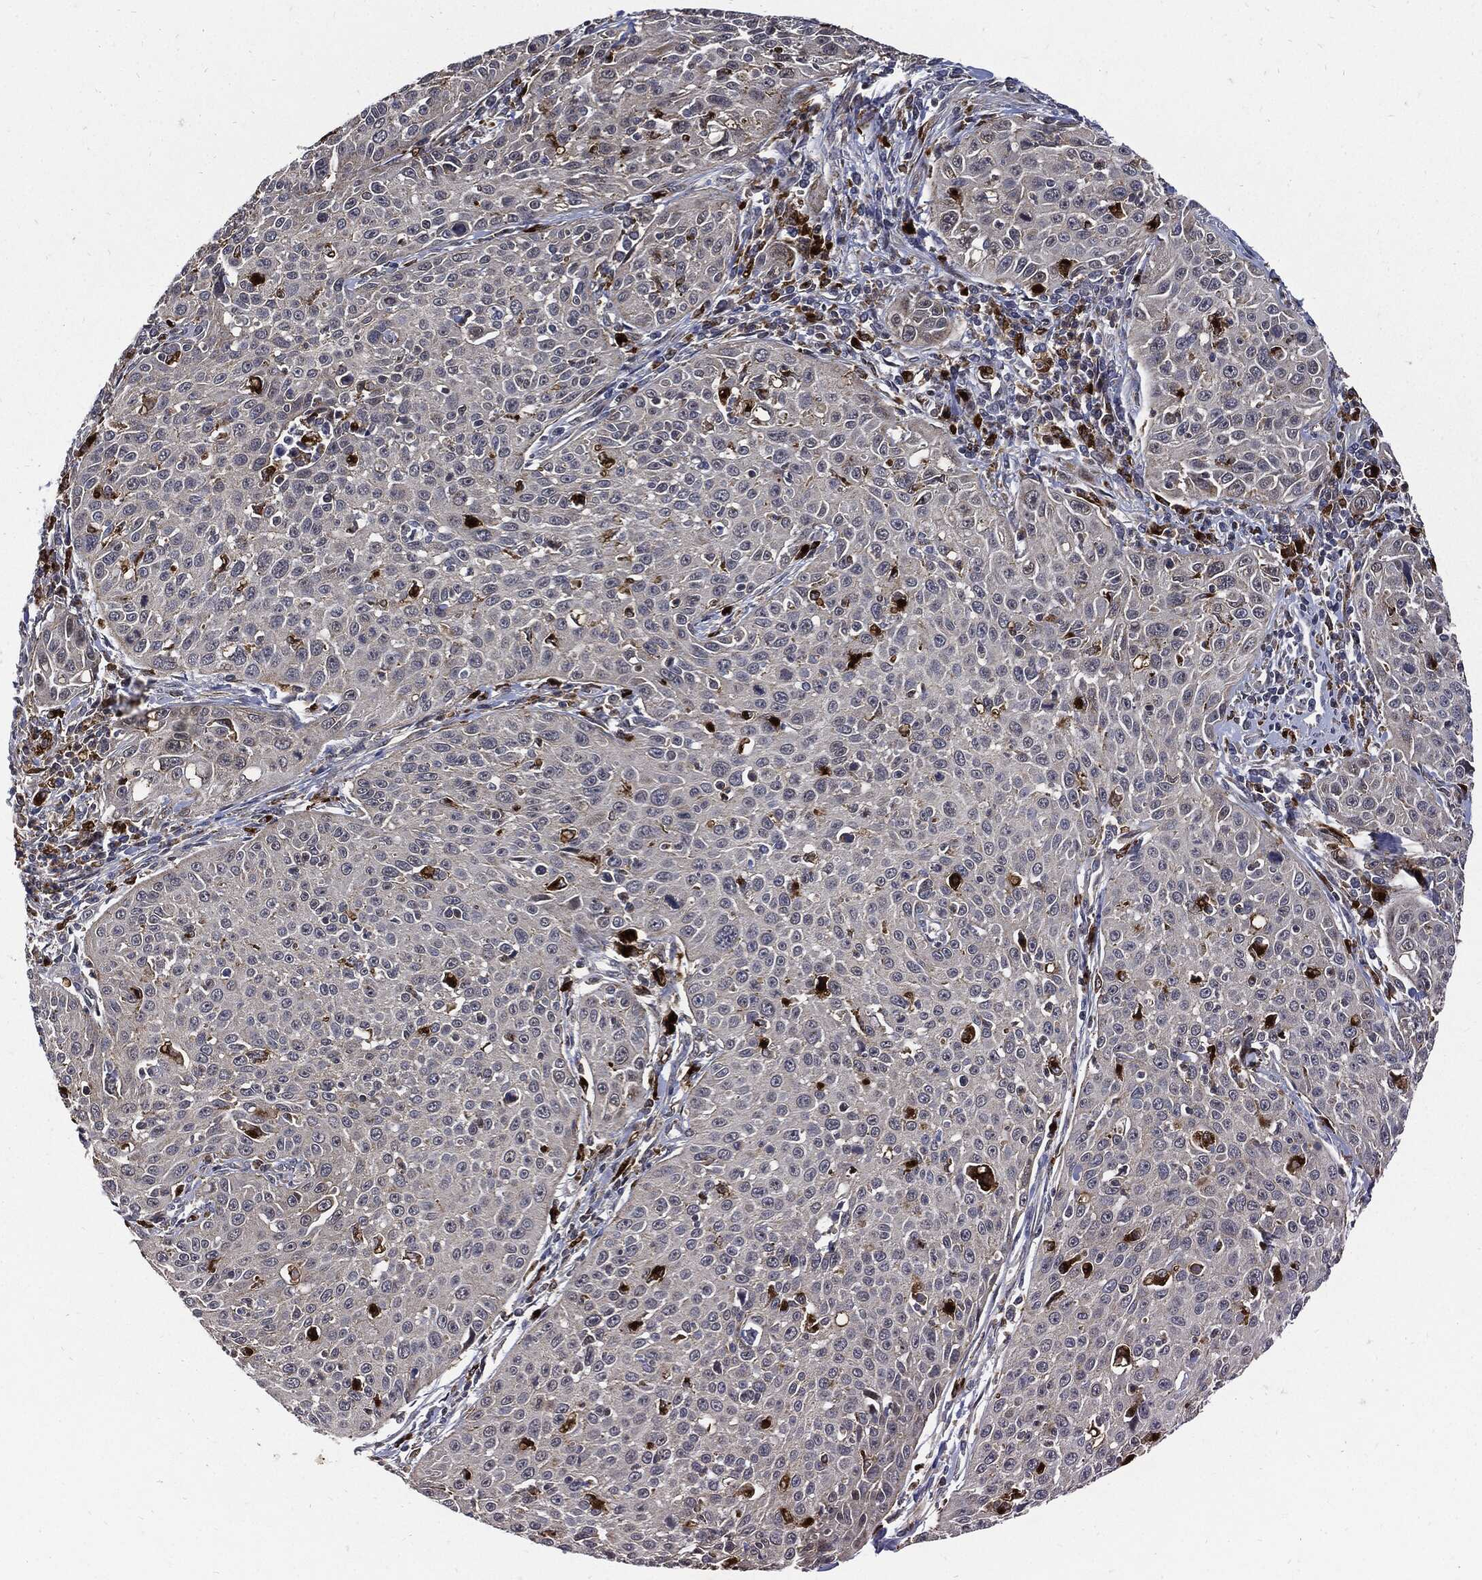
{"staining": {"intensity": "negative", "quantity": "none", "location": "none"}, "tissue": "cervical cancer", "cell_type": "Tumor cells", "image_type": "cancer", "snomed": [{"axis": "morphology", "description": "Squamous cell carcinoma, NOS"}, {"axis": "topography", "description": "Cervix"}], "caption": "Immunohistochemical staining of human cervical cancer exhibits no significant expression in tumor cells. (Brightfield microscopy of DAB (3,3'-diaminobenzidine) immunohistochemistry (IHC) at high magnification).", "gene": "SLC31A2", "patient": {"sex": "female", "age": 26}}